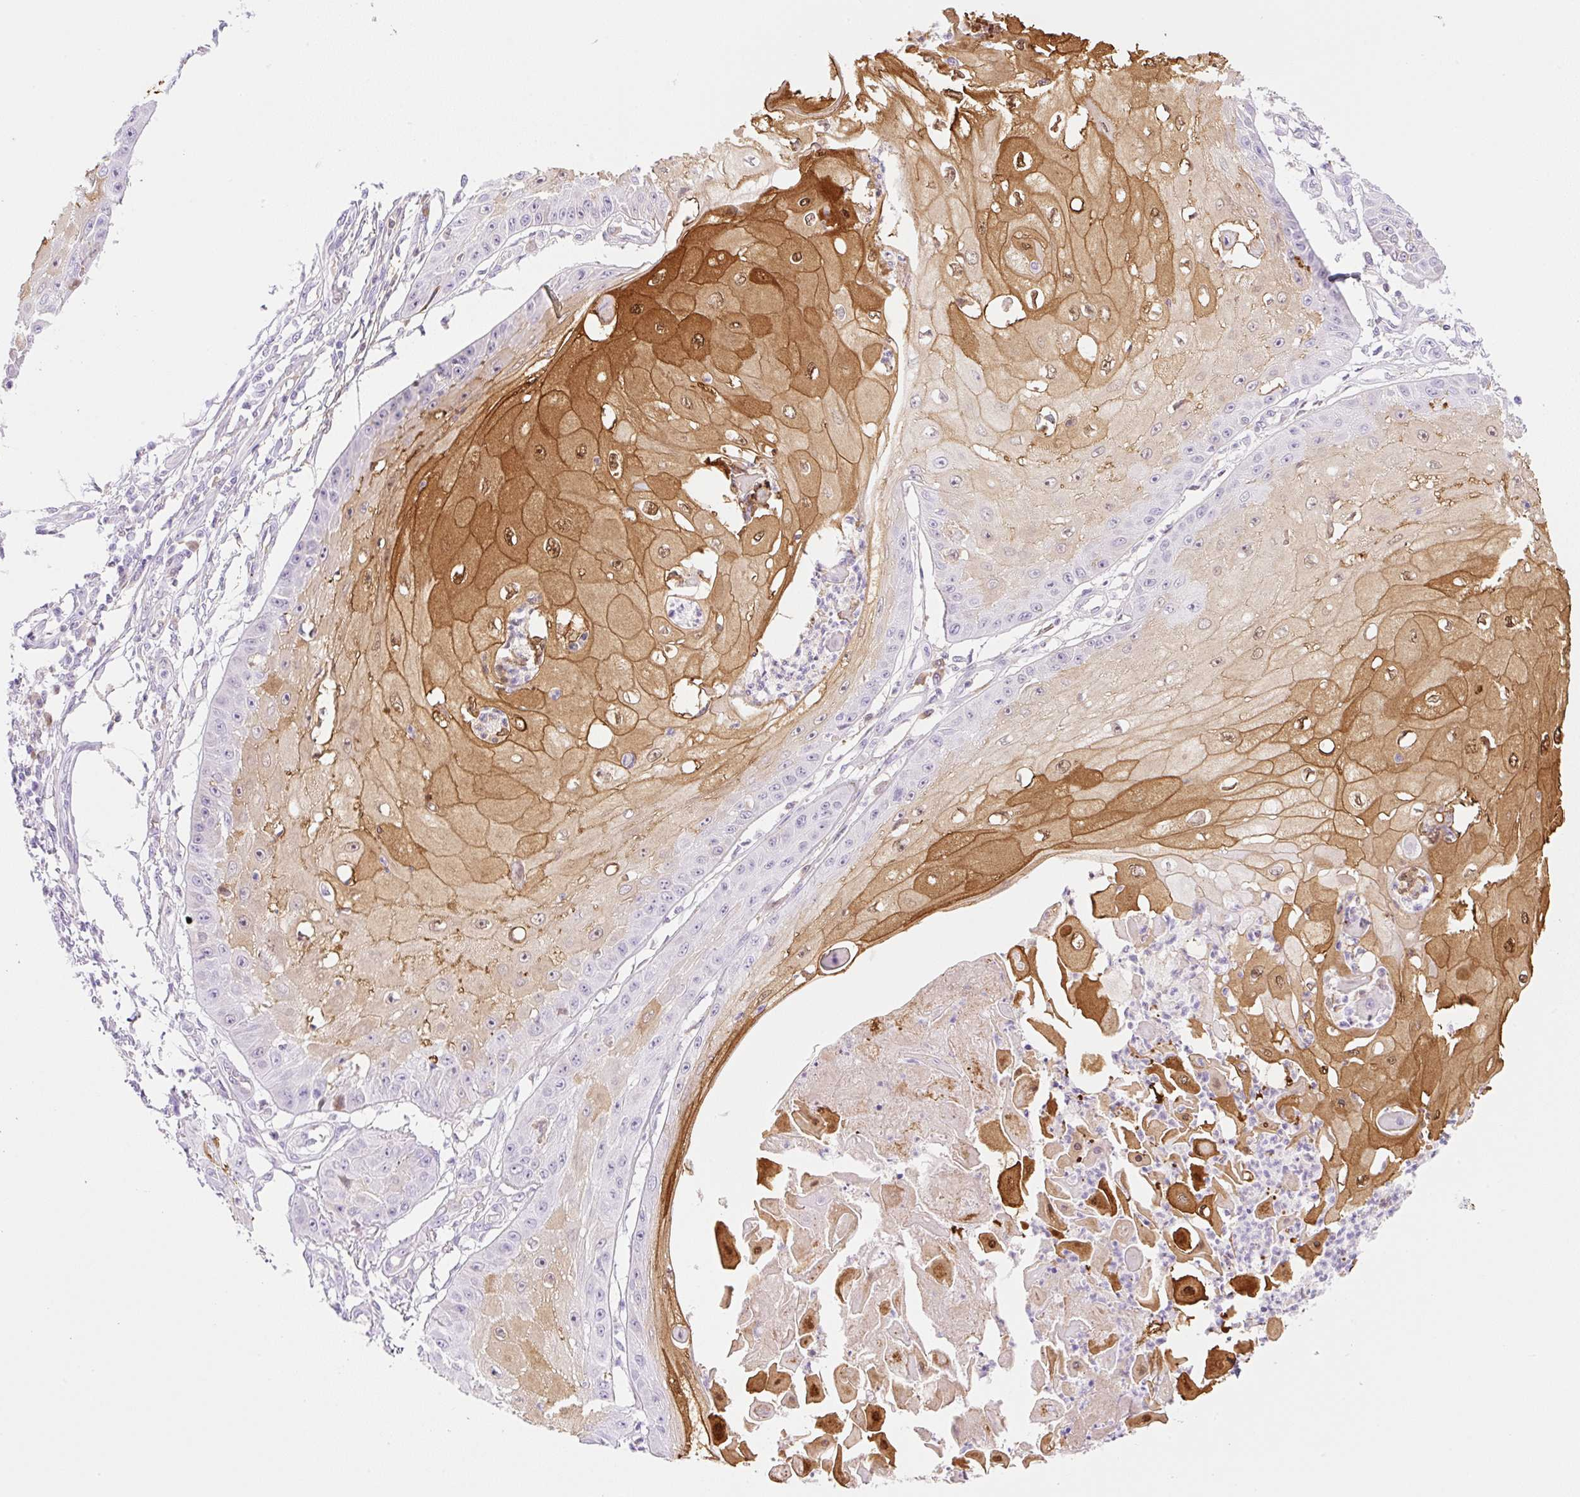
{"staining": {"intensity": "strong", "quantity": "<25%", "location": "cytoplasmic/membranous,nuclear"}, "tissue": "skin cancer", "cell_type": "Tumor cells", "image_type": "cancer", "snomed": [{"axis": "morphology", "description": "Squamous cell carcinoma, NOS"}, {"axis": "topography", "description": "Skin"}], "caption": "Immunohistochemistry (IHC) of skin cancer shows medium levels of strong cytoplasmic/membranous and nuclear staining in about <25% of tumor cells. The staining is performed using DAB (3,3'-diaminobenzidine) brown chromogen to label protein expression. The nuclei are counter-stained blue using hematoxylin.", "gene": "SPRR4", "patient": {"sex": "male", "age": 70}}